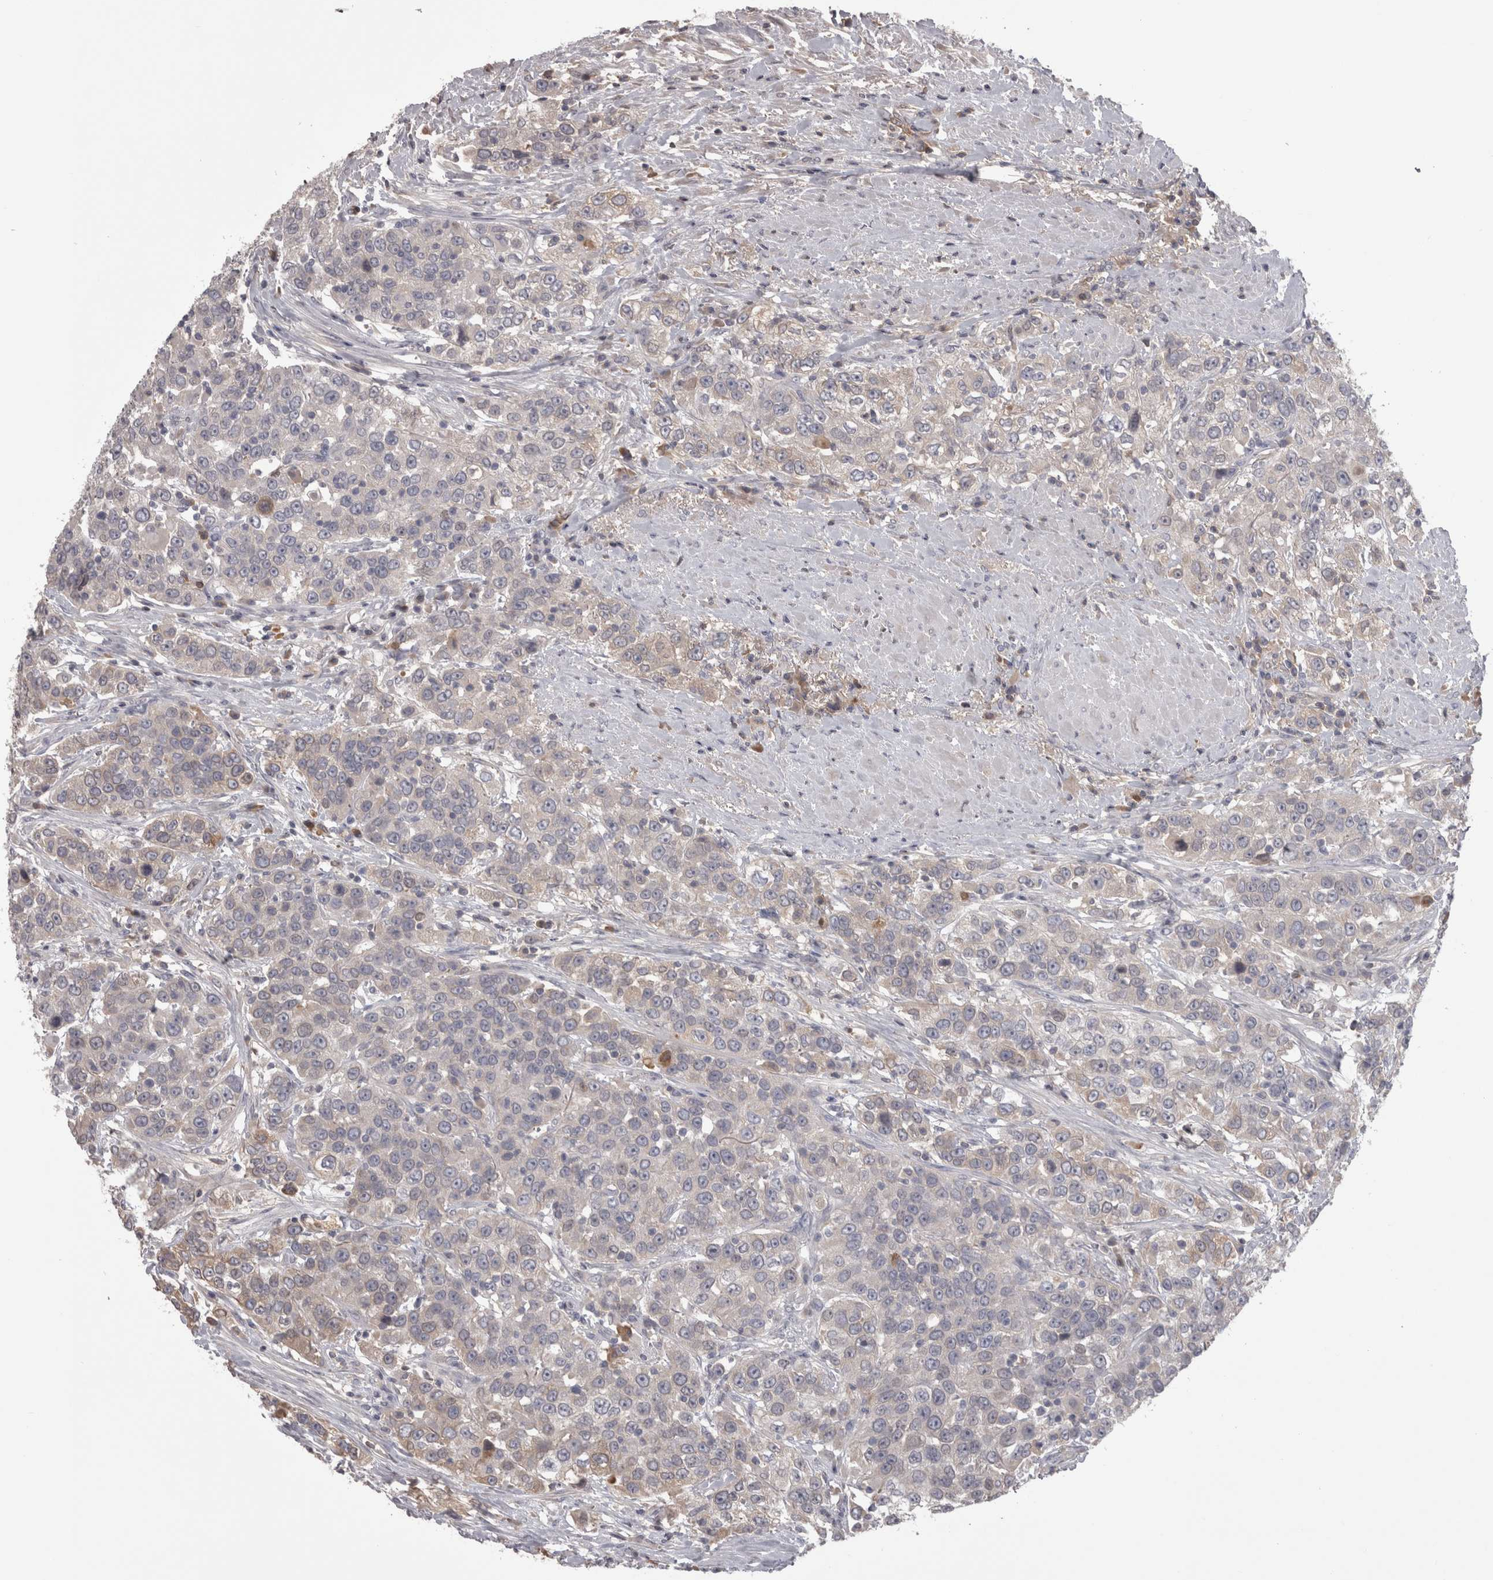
{"staining": {"intensity": "weak", "quantity": "25%-75%", "location": "cytoplasmic/membranous"}, "tissue": "urothelial cancer", "cell_type": "Tumor cells", "image_type": "cancer", "snomed": [{"axis": "morphology", "description": "Urothelial carcinoma, High grade"}, {"axis": "topography", "description": "Urinary bladder"}], "caption": "Protein staining of high-grade urothelial carcinoma tissue displays weak cytoplasmic/membranous staining in approximately 25%-75% of tumor cells. The staining is performed using DAB (3,3'-diaminobenzidine) brown chromogen to label protein expression. The nuclei are counter-stained blue using hematoxylin.", "gene": "SAA4", "patient": {"sex": "female", "age": 80}}